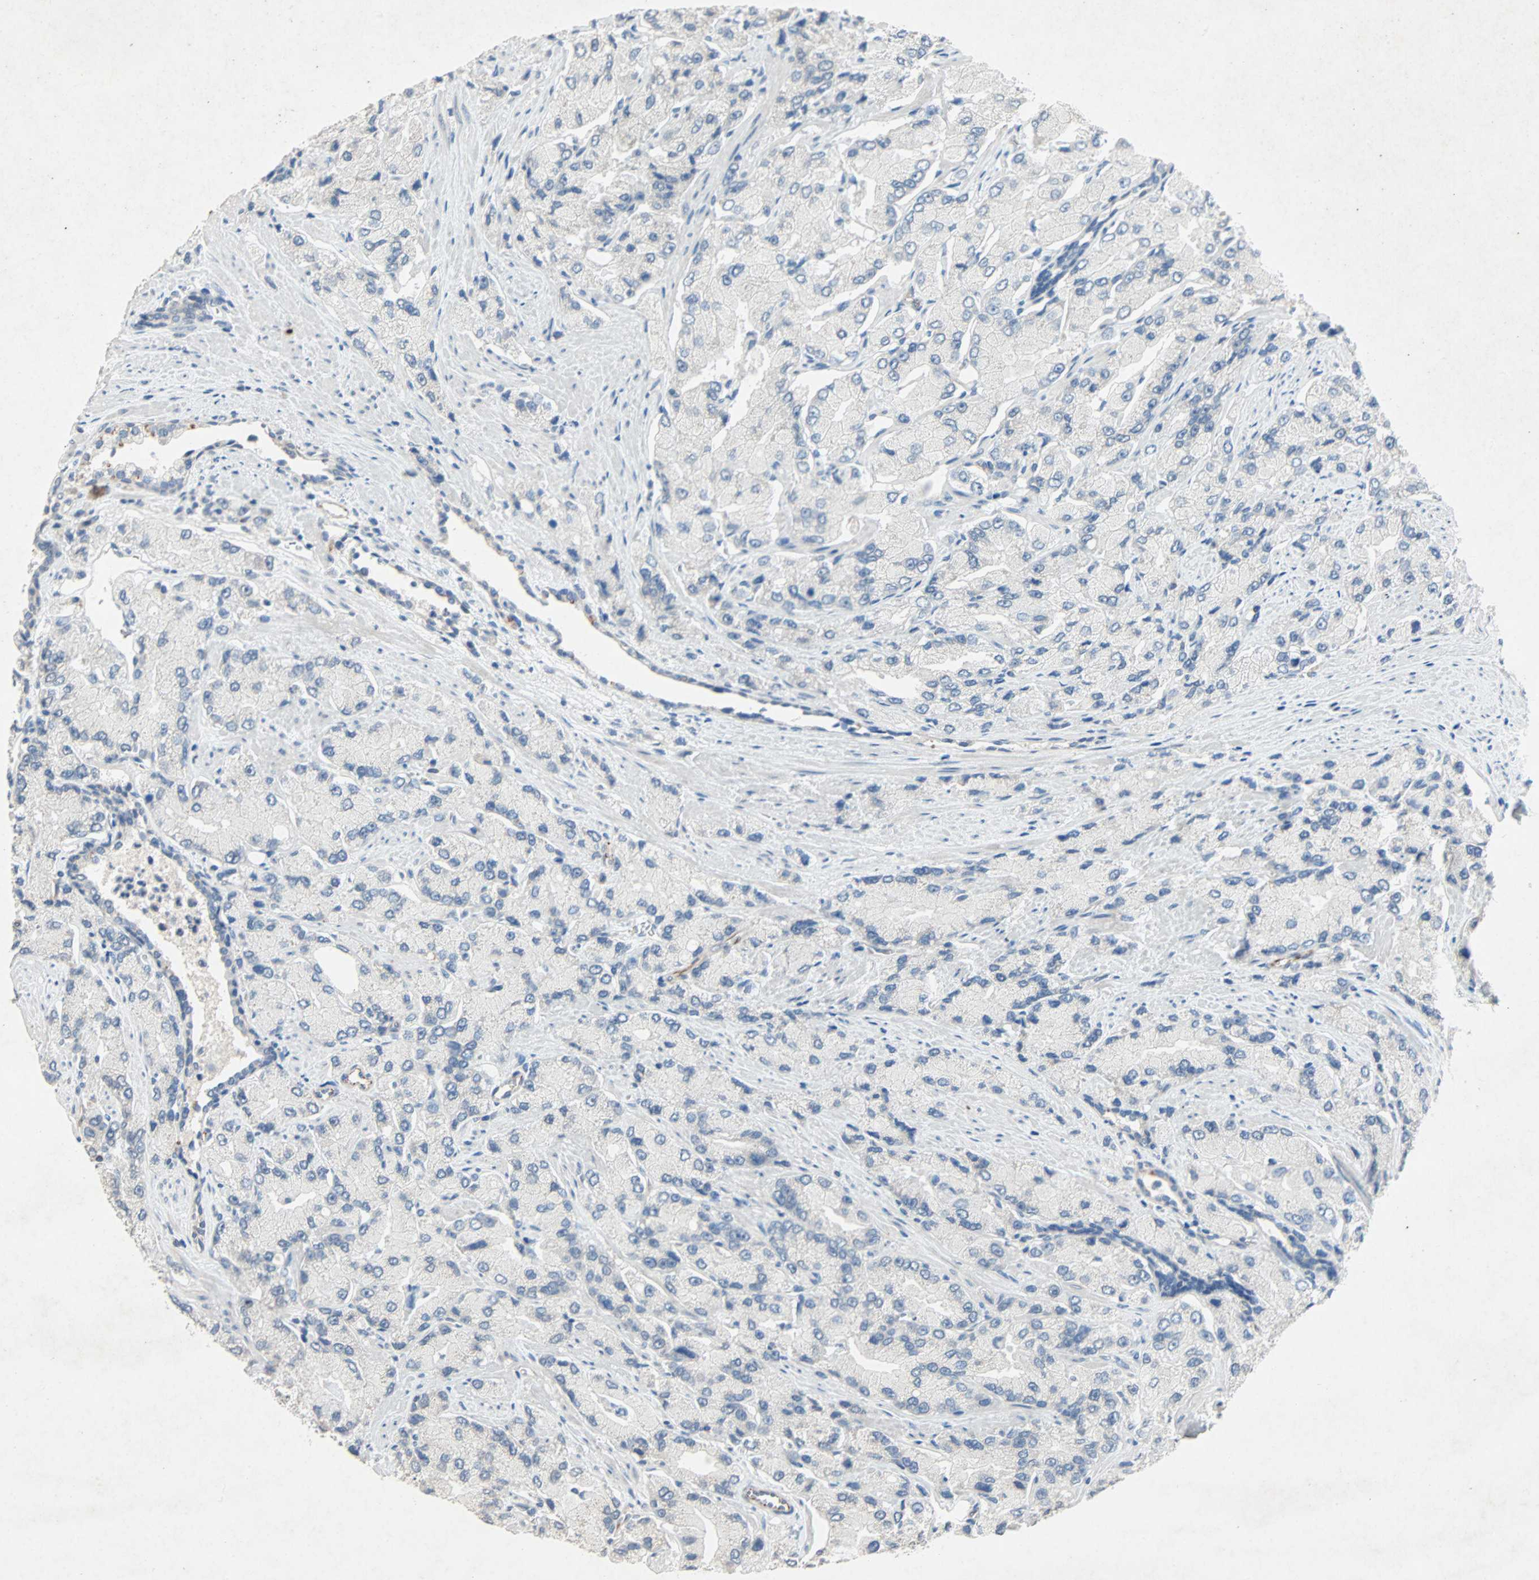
{"staining": {"intensity": "negative", "quantity": "none", "location": "none"}, "tissue": "prostate cancer", "cell_type": "Tumor cells", "image_type": "cancer", "snomed": [{"axis": "morphology", "description": "Adenocarcinoma, High grade"}, {"axis": "topography", "description": "Prostate"}], "caption": "The micrograph reveals no staining of tumor cells in prostate adenocarcinoma (high-grade).", "gene": "PCDHB2", "patient": {"sex": "male", "age": 58}}